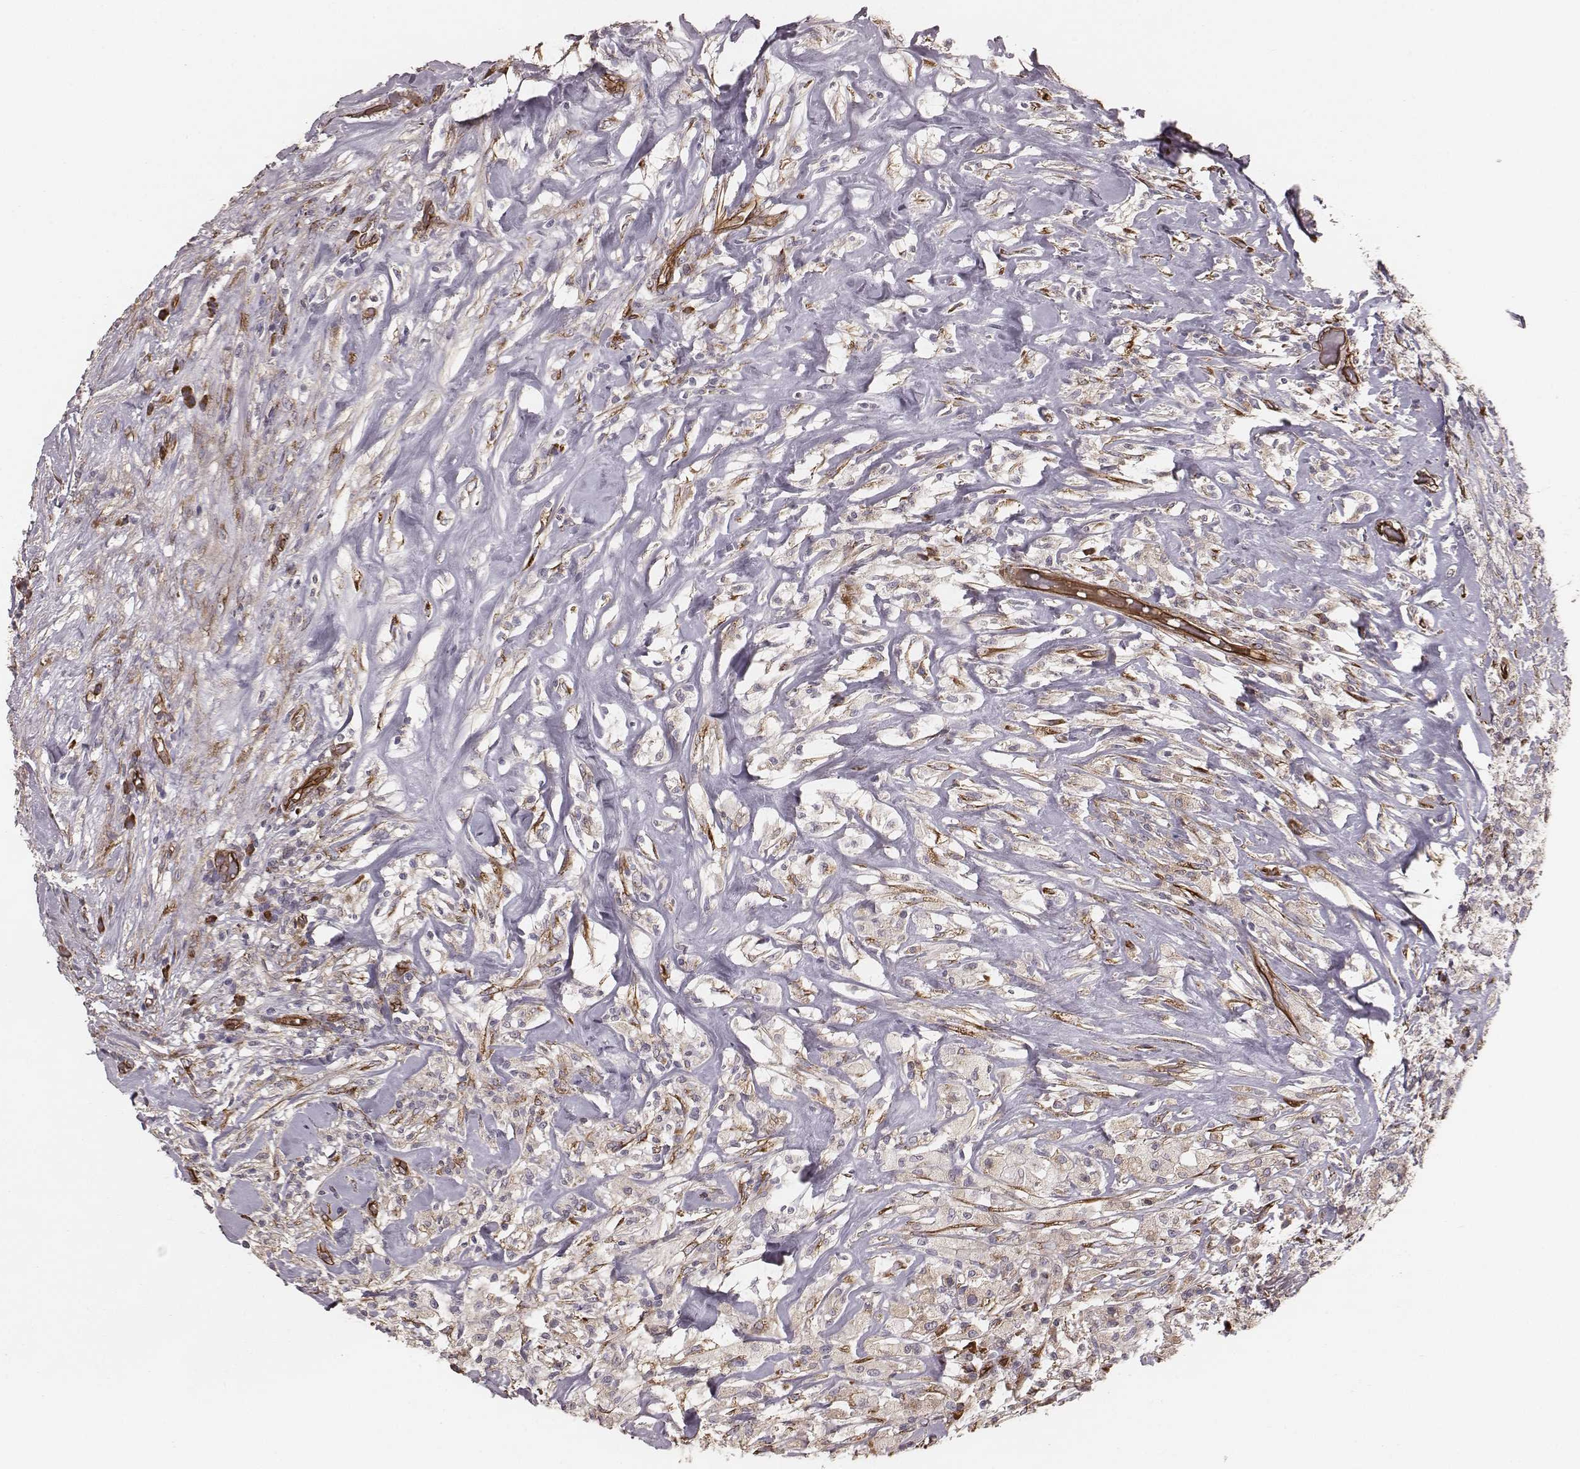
{"staining": {"intensity": "weak", "quantity": ">75%", "location": "cytoplasmic/membranous"}, "tissue": "testis cancer", "cell_type": "Tumor cells", "image_type": "cancer", "snomed": [{"axis": "morphology", "description": "Necrosis, NOS"}, {"axis": "morphology", "description": "Carcinoma, Embryonal, NOS"}, {"axis": "topography", "description": "Testis"}], "caption": "Human embryonal carcinoma (testis) stained with a protein marker exhibits weak staining in tumor cells.", "gene": "PALMD", "patient": {"sex": "male", "age": 19}}